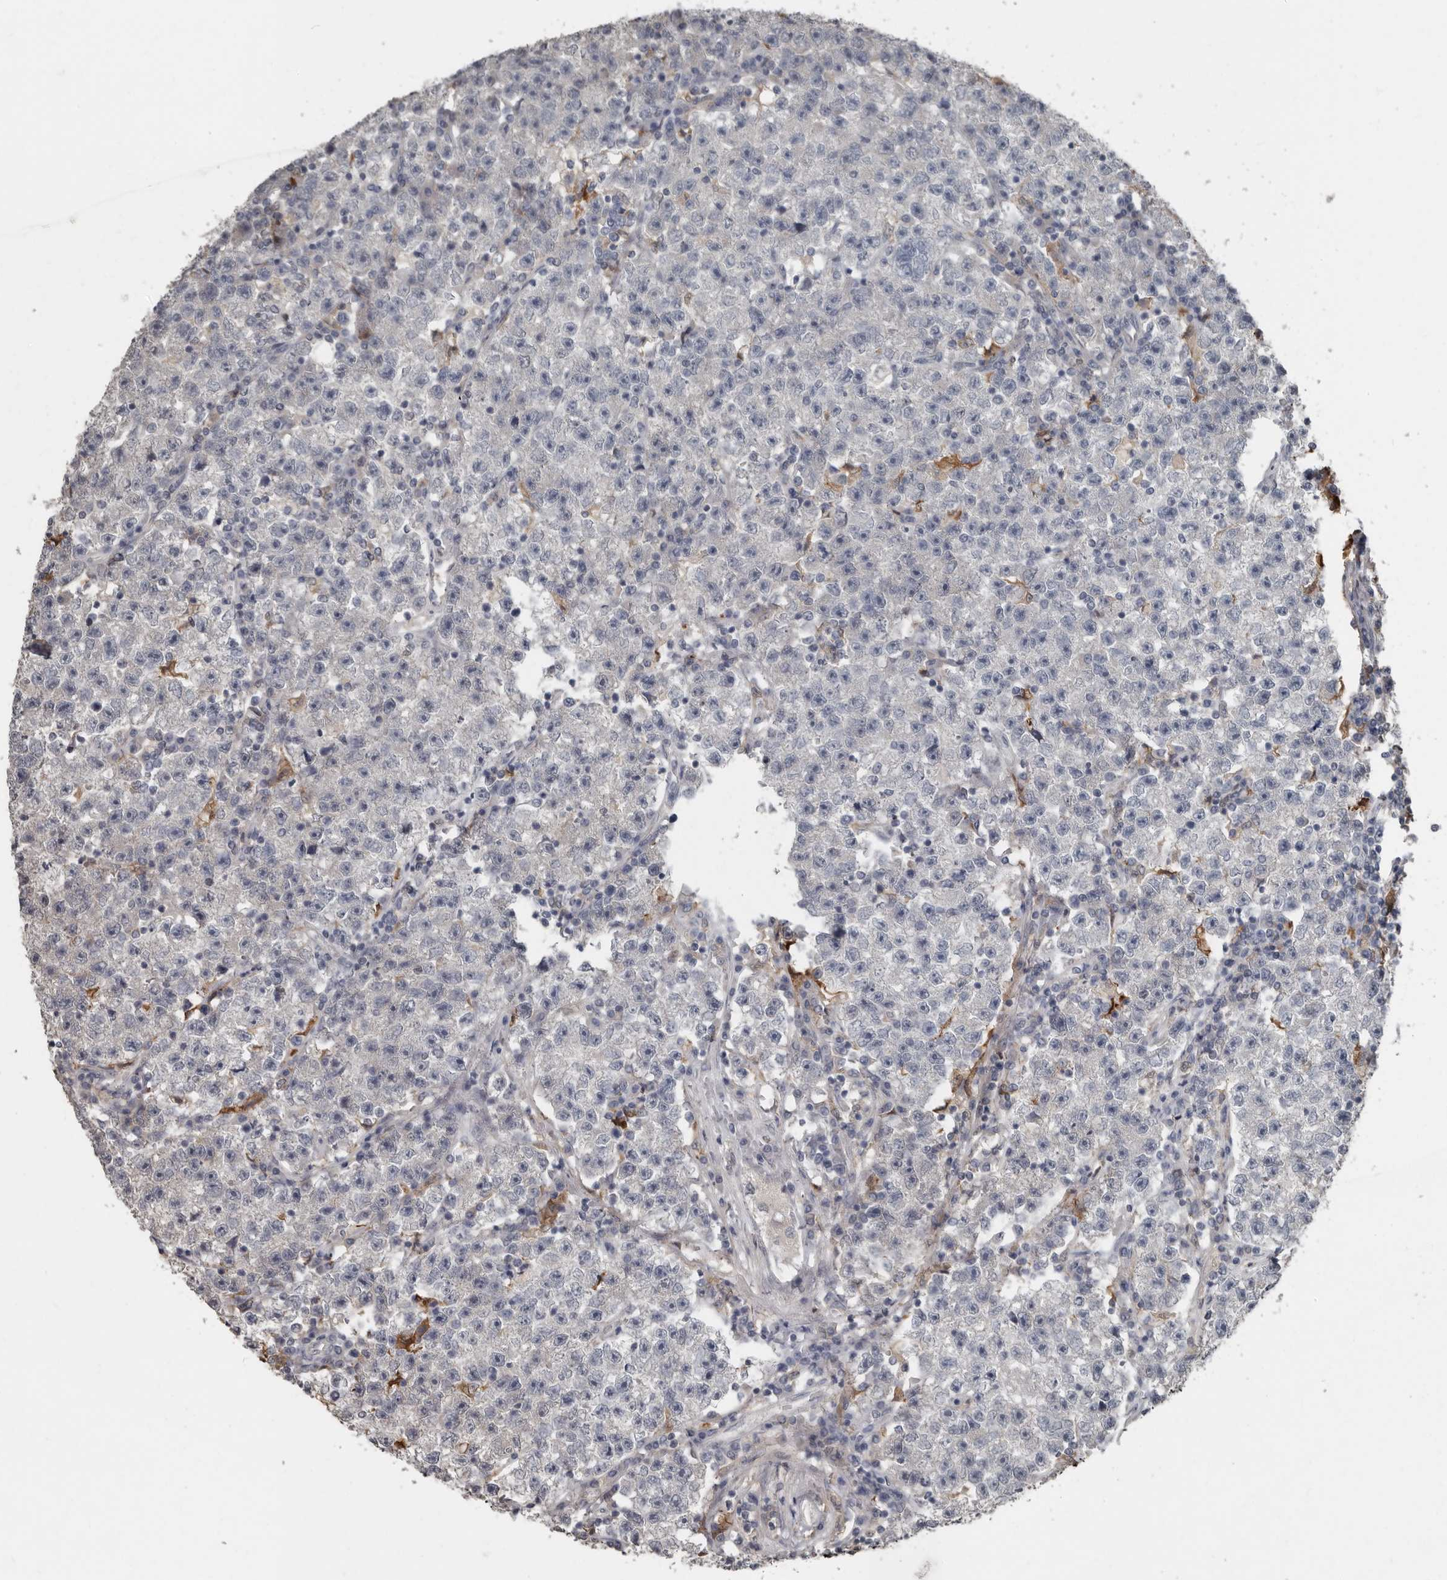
{"staining": {"intensity": "negative", "quantity": "none", "location": "none"}, "tissue": "testis cancer", "cell_type": "Tumor cells", "image_type": "cancer", "snomed": [{"axis": "morphology", "description": "Seminoma, NOS"}, {"axis": "topography", "description": "Testis"}], "caption": "A micrograph of testis cancer (seminoma) stained for a protein reveals no brown staining in tumor cells. (Stains: DAB immunohistochemistry (IHC) with hematoxylin counter stain, Microscopy: brightfield microscopy at high magnification).", "gene": "KCNJ8", "patient": {"sex": "male", "age": 22}}